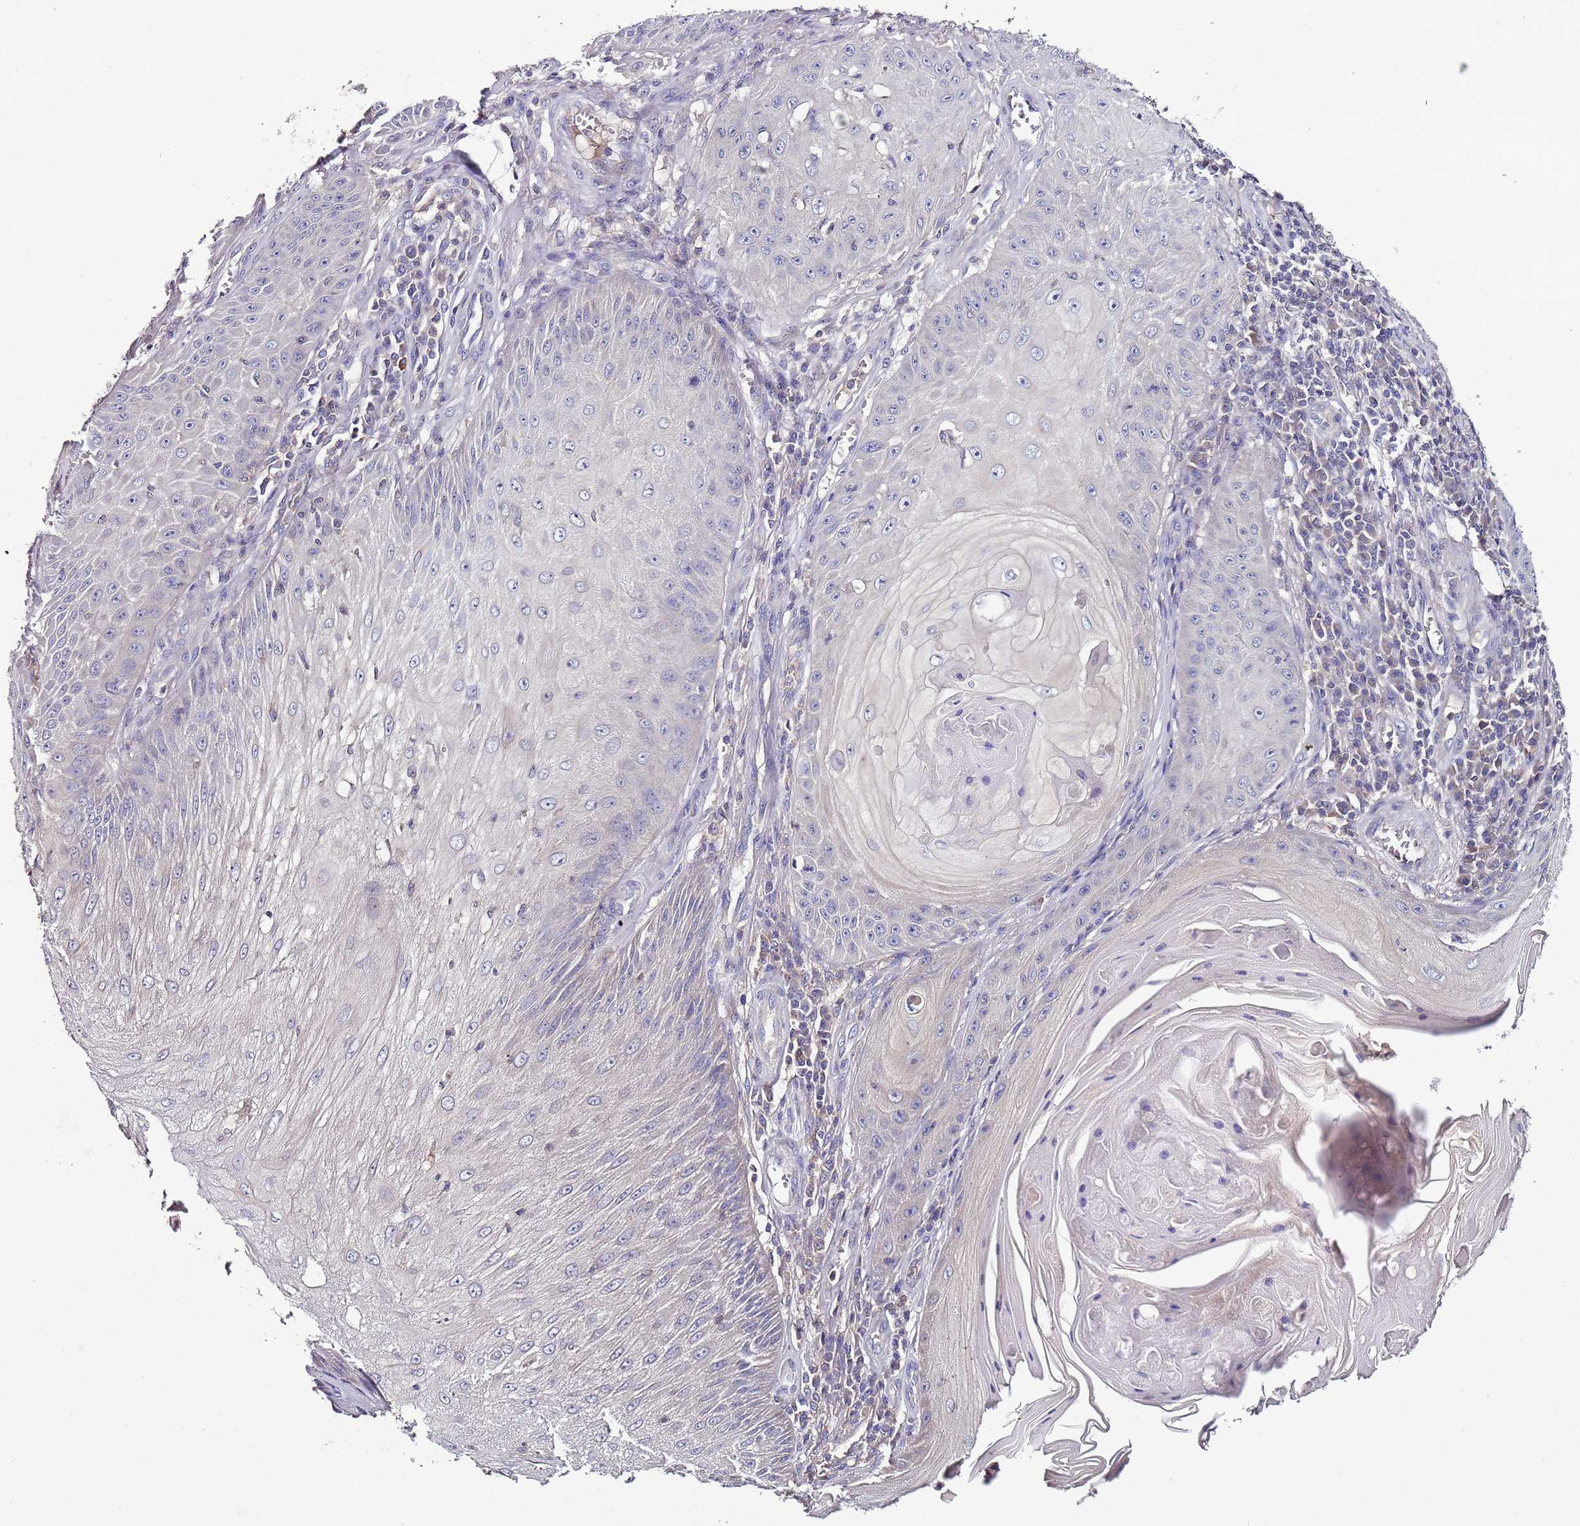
{"staining": {"intensity": "negative", "quantity": "none", "location": "none"}, "tissue": "skin cancer", "cell_type": "Tumor cells", "image_type": "cancer", "snomed": [{"axis": "morphology", "description": "Squamous cell carcinoma, NOS"}, {"axis": "topography", "description": "Skin"}], "caption": "IHC image of human skin cancer (squamous cell carcinoma) stained for a protein (brown), which reveals no expression in tumor cells.", "gene": "IGIP", "patient": {"sex": "male", "age": 70}}